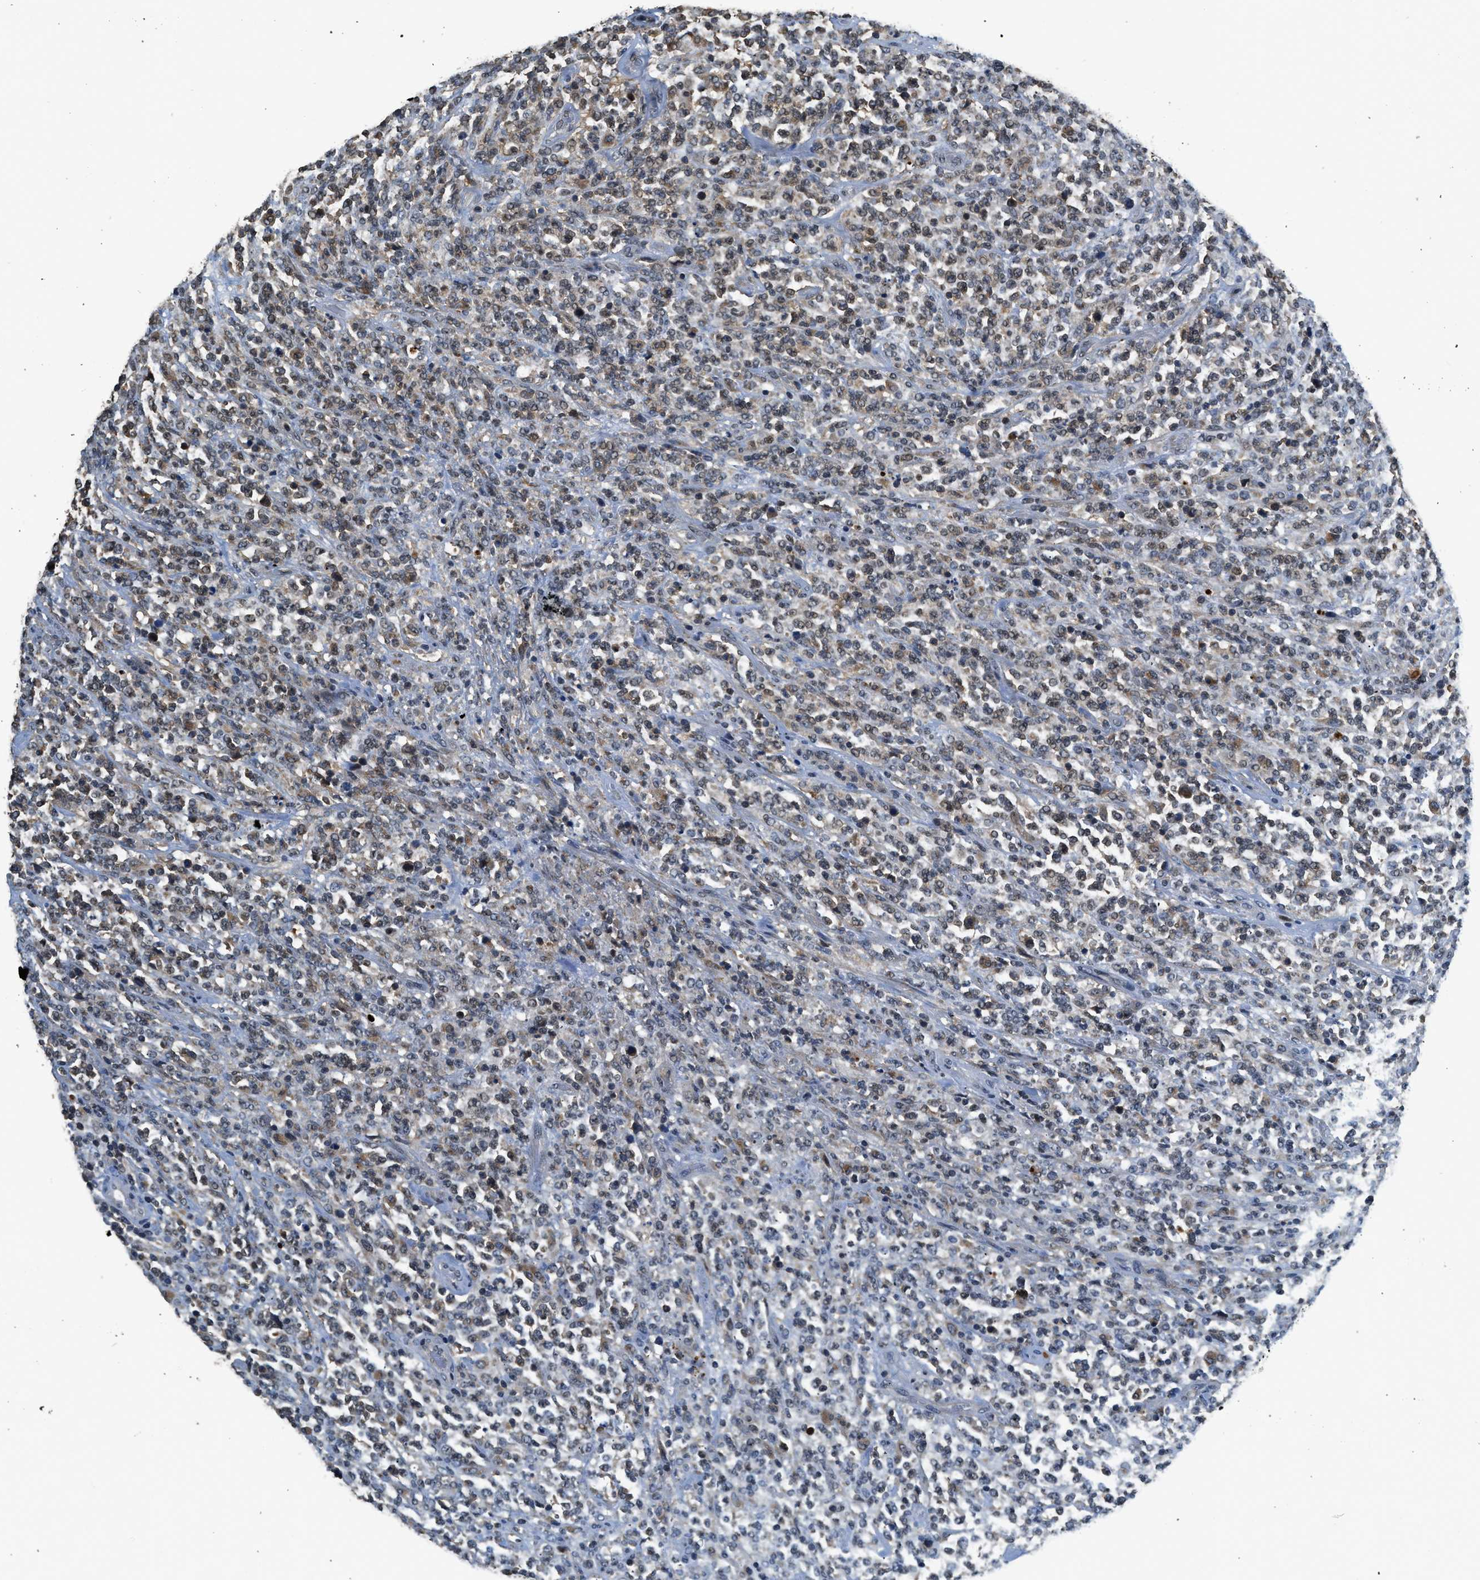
{"staining": {"intensity": "moderate", "quantity": "<25%", "location": "cytoplasmic/membranous"}, "tissue": "lymphoma", "cell_type": "Tumor cells", "image_type": "cancer", "snomed": [{"axis": "morphology", "description": "Malignant lymphoma, non-Hodgkin's type, High grade"}, {"axis": "topography", "description": "Soft tissue"}], "caption": "Immunohistochemistry (IHC) (DAB) staining of malignant lymphoma, non-Hodgkin's type (high-grade) exhibits moderate cytoplasmic/membranous protein positivity in approximately <25% of tumor cells.", "gene": "SLC15A4", "patient": {"sex": "male", "age": 18}}